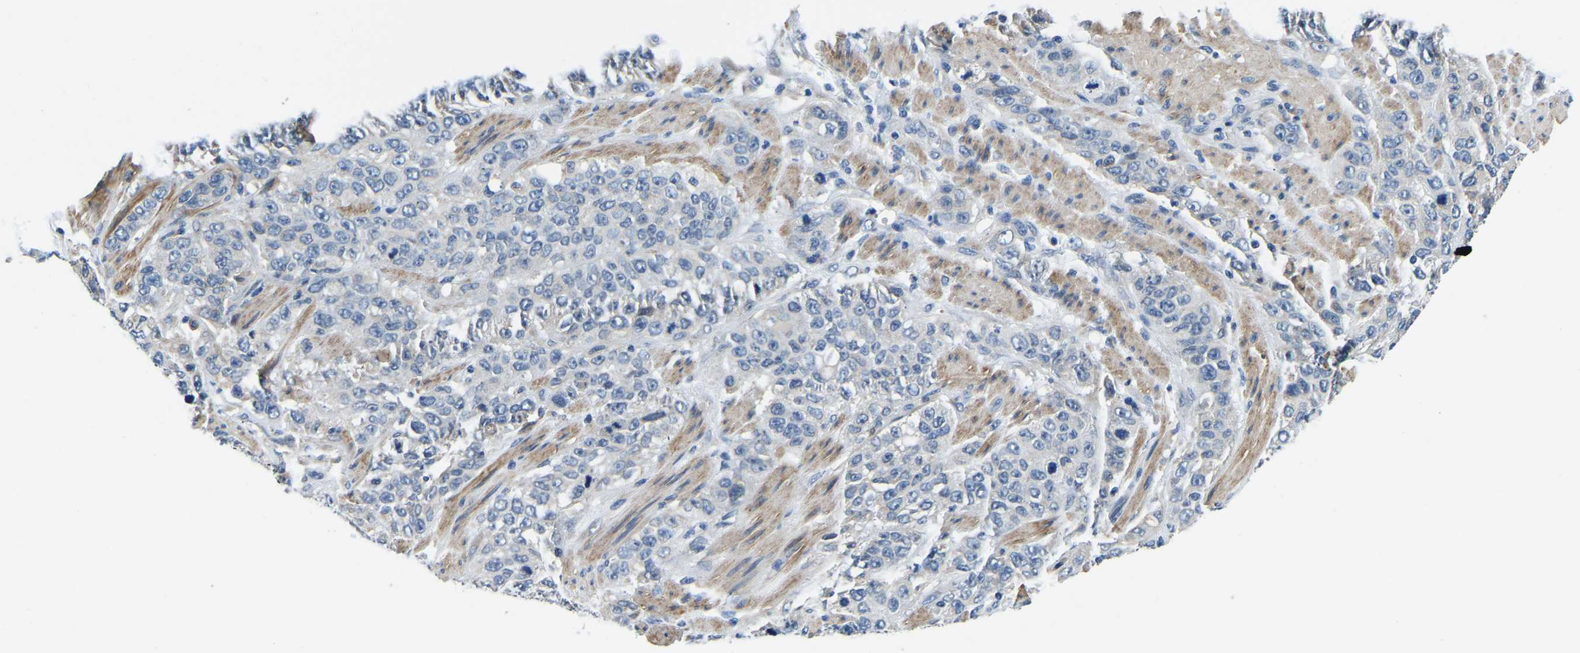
{"staining": {"intensity": "negative", "quantity": "none", "location": "none"}, "tissue": "stomach cancer", "cell_type": "Tumor cells", "image_type": "cancer", "snomed": [{"axis": "morphology", "description": "Adenocarcinoma, NOS"}, {"axis": "topography", "description": "Stomach"}], "caption": "High magnification brightfield microscopy of stomach cancer stained with DAB (brown) and counterstained with hematoxylin (blue): tumor cells show no significant positivity.", "gene": "LIAS", "patient": {"sex": "male", "age": 48}}